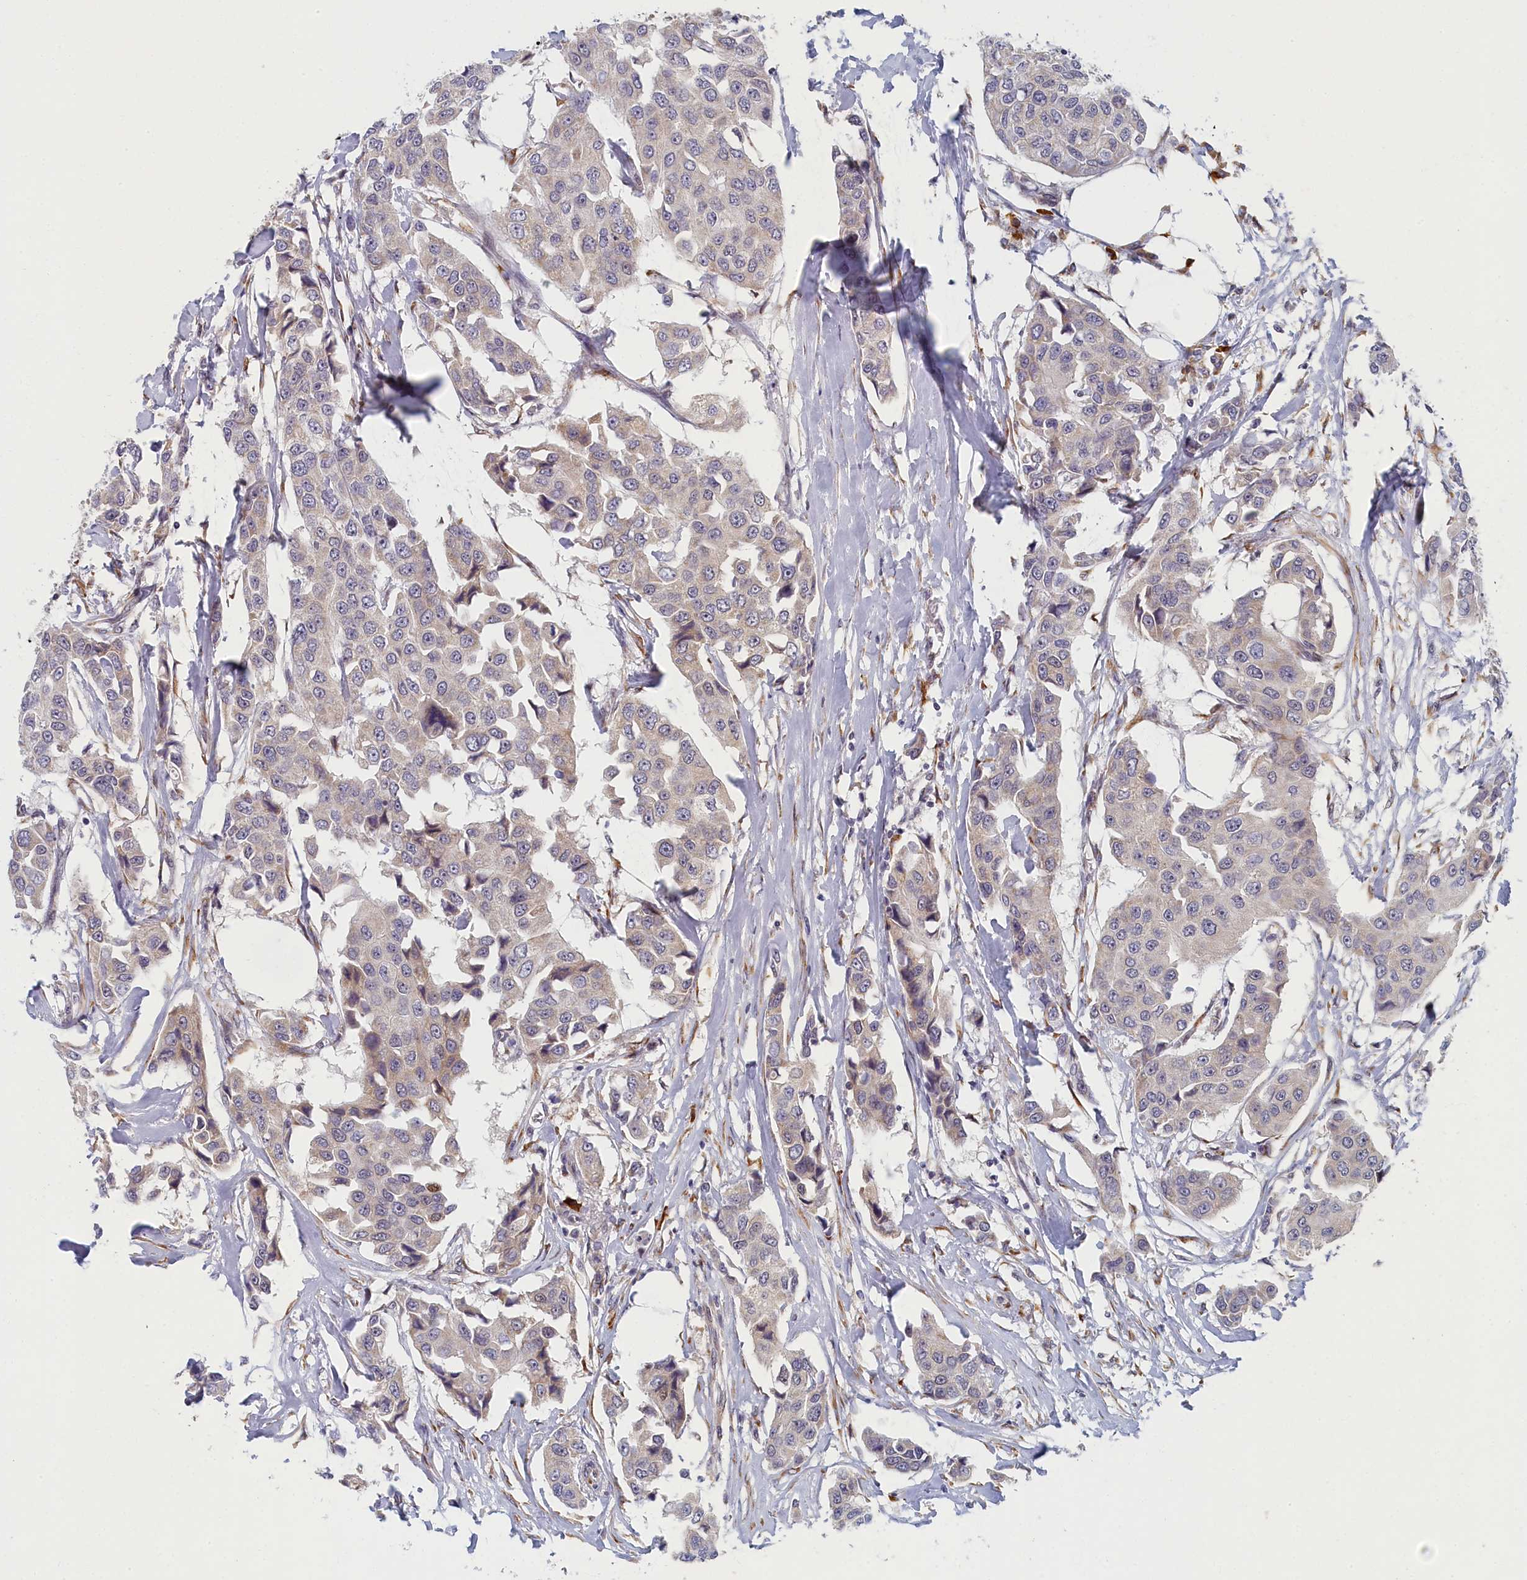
{"staining": {"intensity": "negative", "quantity": "none", "location": "none"}, "tissue": "breast cancer", "cell_type": "Tumor cells", "image_type": "cancer", "snomed": [{"axis": "morphology", "description": "Duct carcinoma"}, {"axis": "topography", "description": "Breast"}], "caption": "This is an immunohistochemistry histopathology image of human breast cancer (intraductal carcinoma). There is no expression in tumor cells.", "gene": "DNAJC17", "patient": {"sex": "female", "age": 80}}